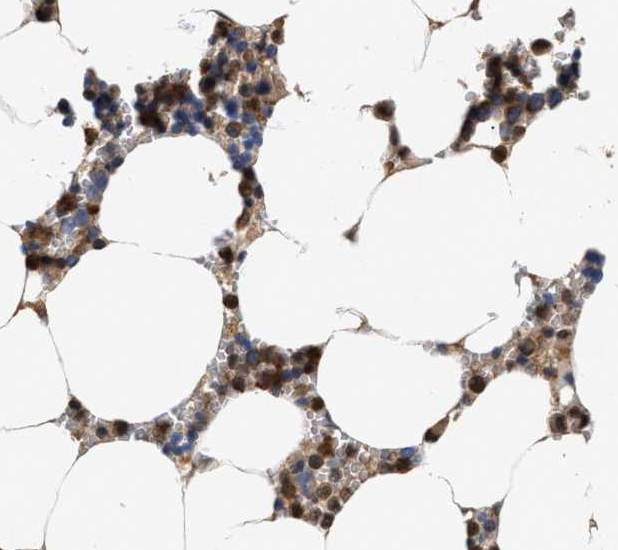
{"staining": {"intensity": "moderate", "quantity": "<25%", "location": "cytoplasmic/membranous,nuclear"}, "tissue": "bone marrow", "cell_type": "Hematopoietic cells", "image_type": "normal", "snomed": [{"axis": "morphology", "description": "Normal tissue, NOS"}, {"axis": "topography", "description": "Bone marrow"}], "caption": "A high-resolution histopathology image shows immunohistochemistry staining of normal bone marrow, which displays moderate cytoplasmic/membranous,nuclear expression in about <25% of hematopoietic cells.", "gene": "KLHDC1", "patient": {"sex": "male", "age": 70}}